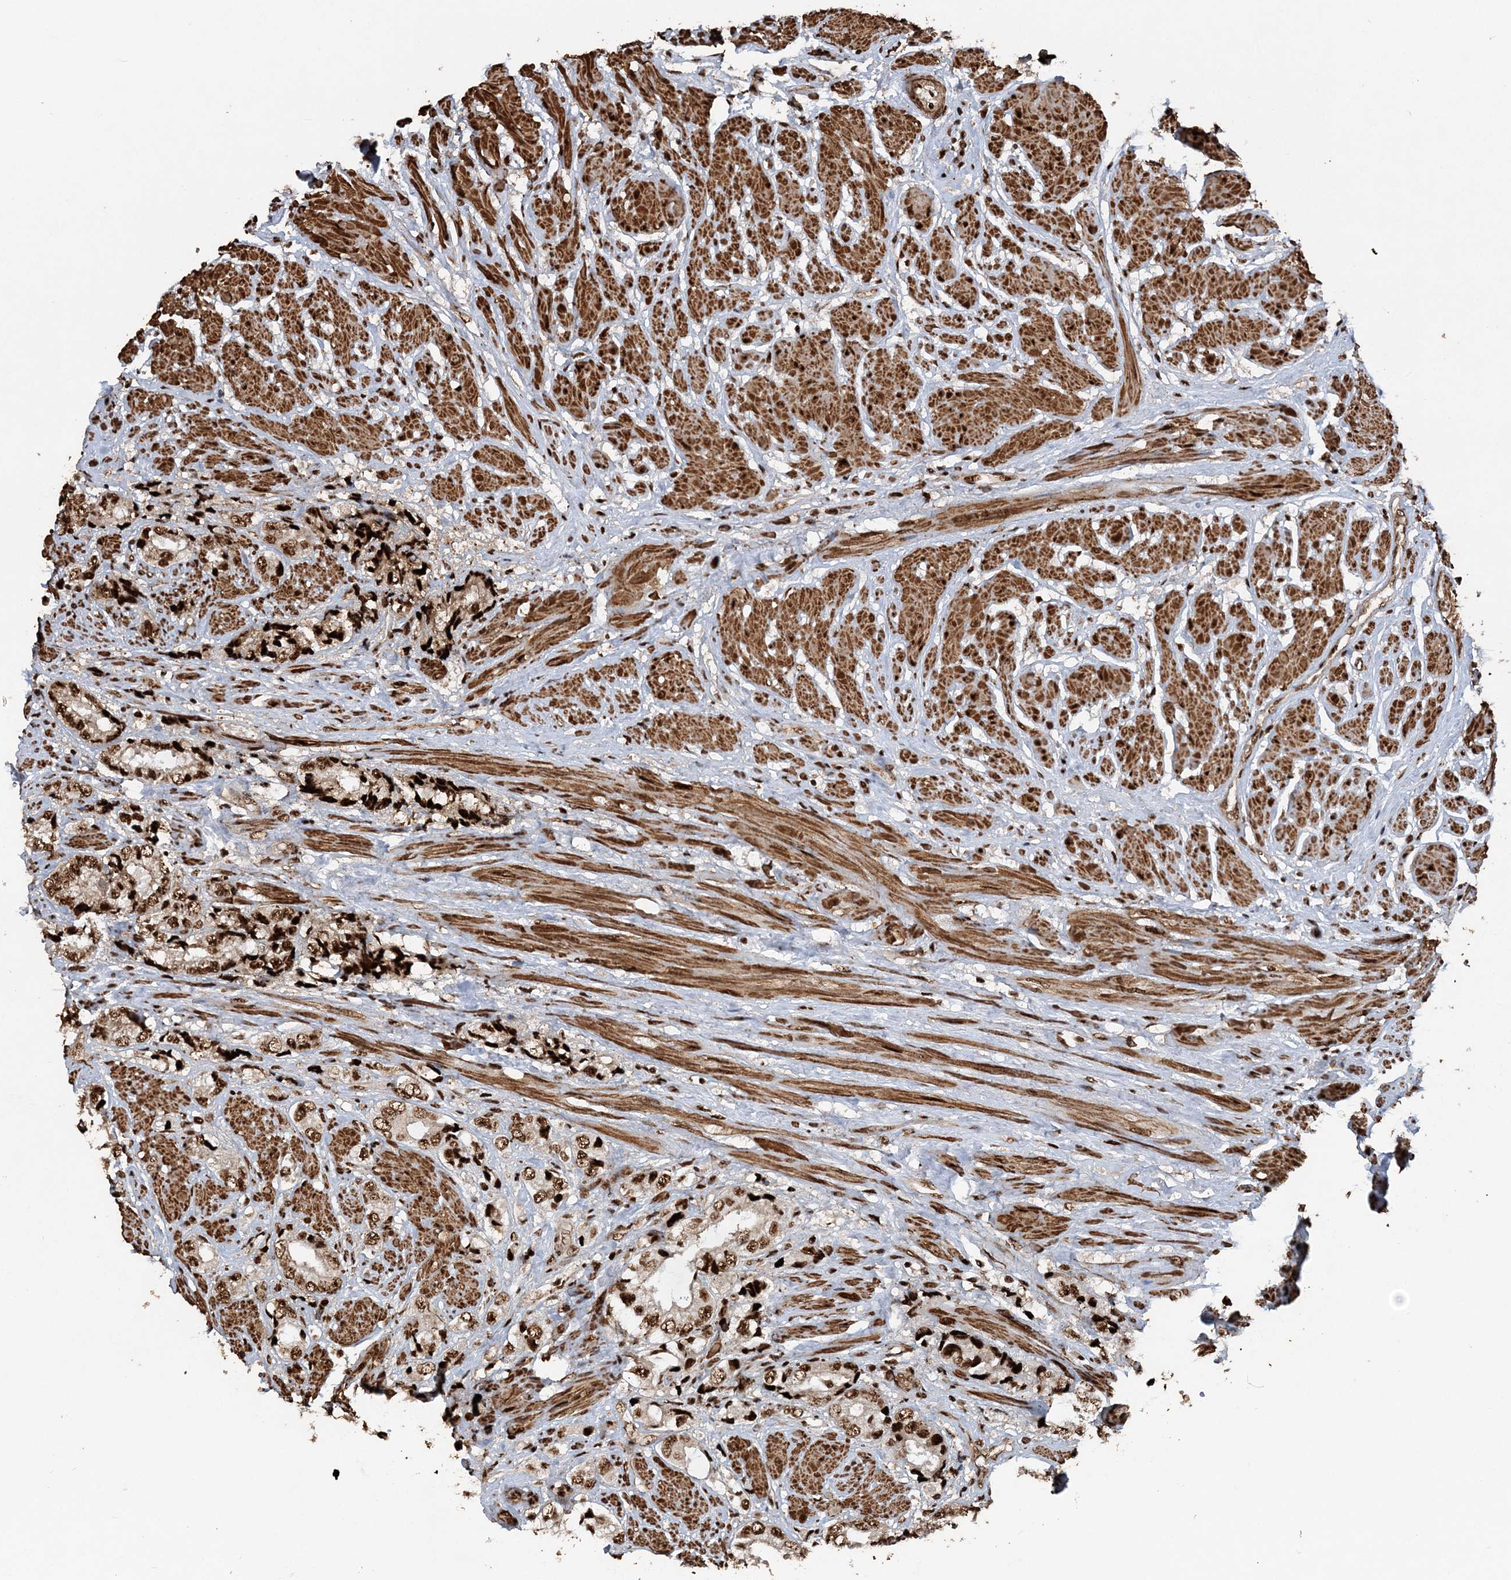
{"staining": {"intensity": "strong", "quantity": ">75%", "location": "nuclear"}, "tissue": "prostate cancer", "cell_type": "Tumor cells", "image_type": "cancer", "snomed": [{"axis": "morphology", "description": "Adenocarcinoma, High grade"}, {"axis": "topography", "description": "Prostate"}], "caption": "A brown stain shows strong nuclear staining of a protein in prostate cancer tumor cells.", "gene": "EXOSC8", "patient": {"sex": "male", "age": 61}}